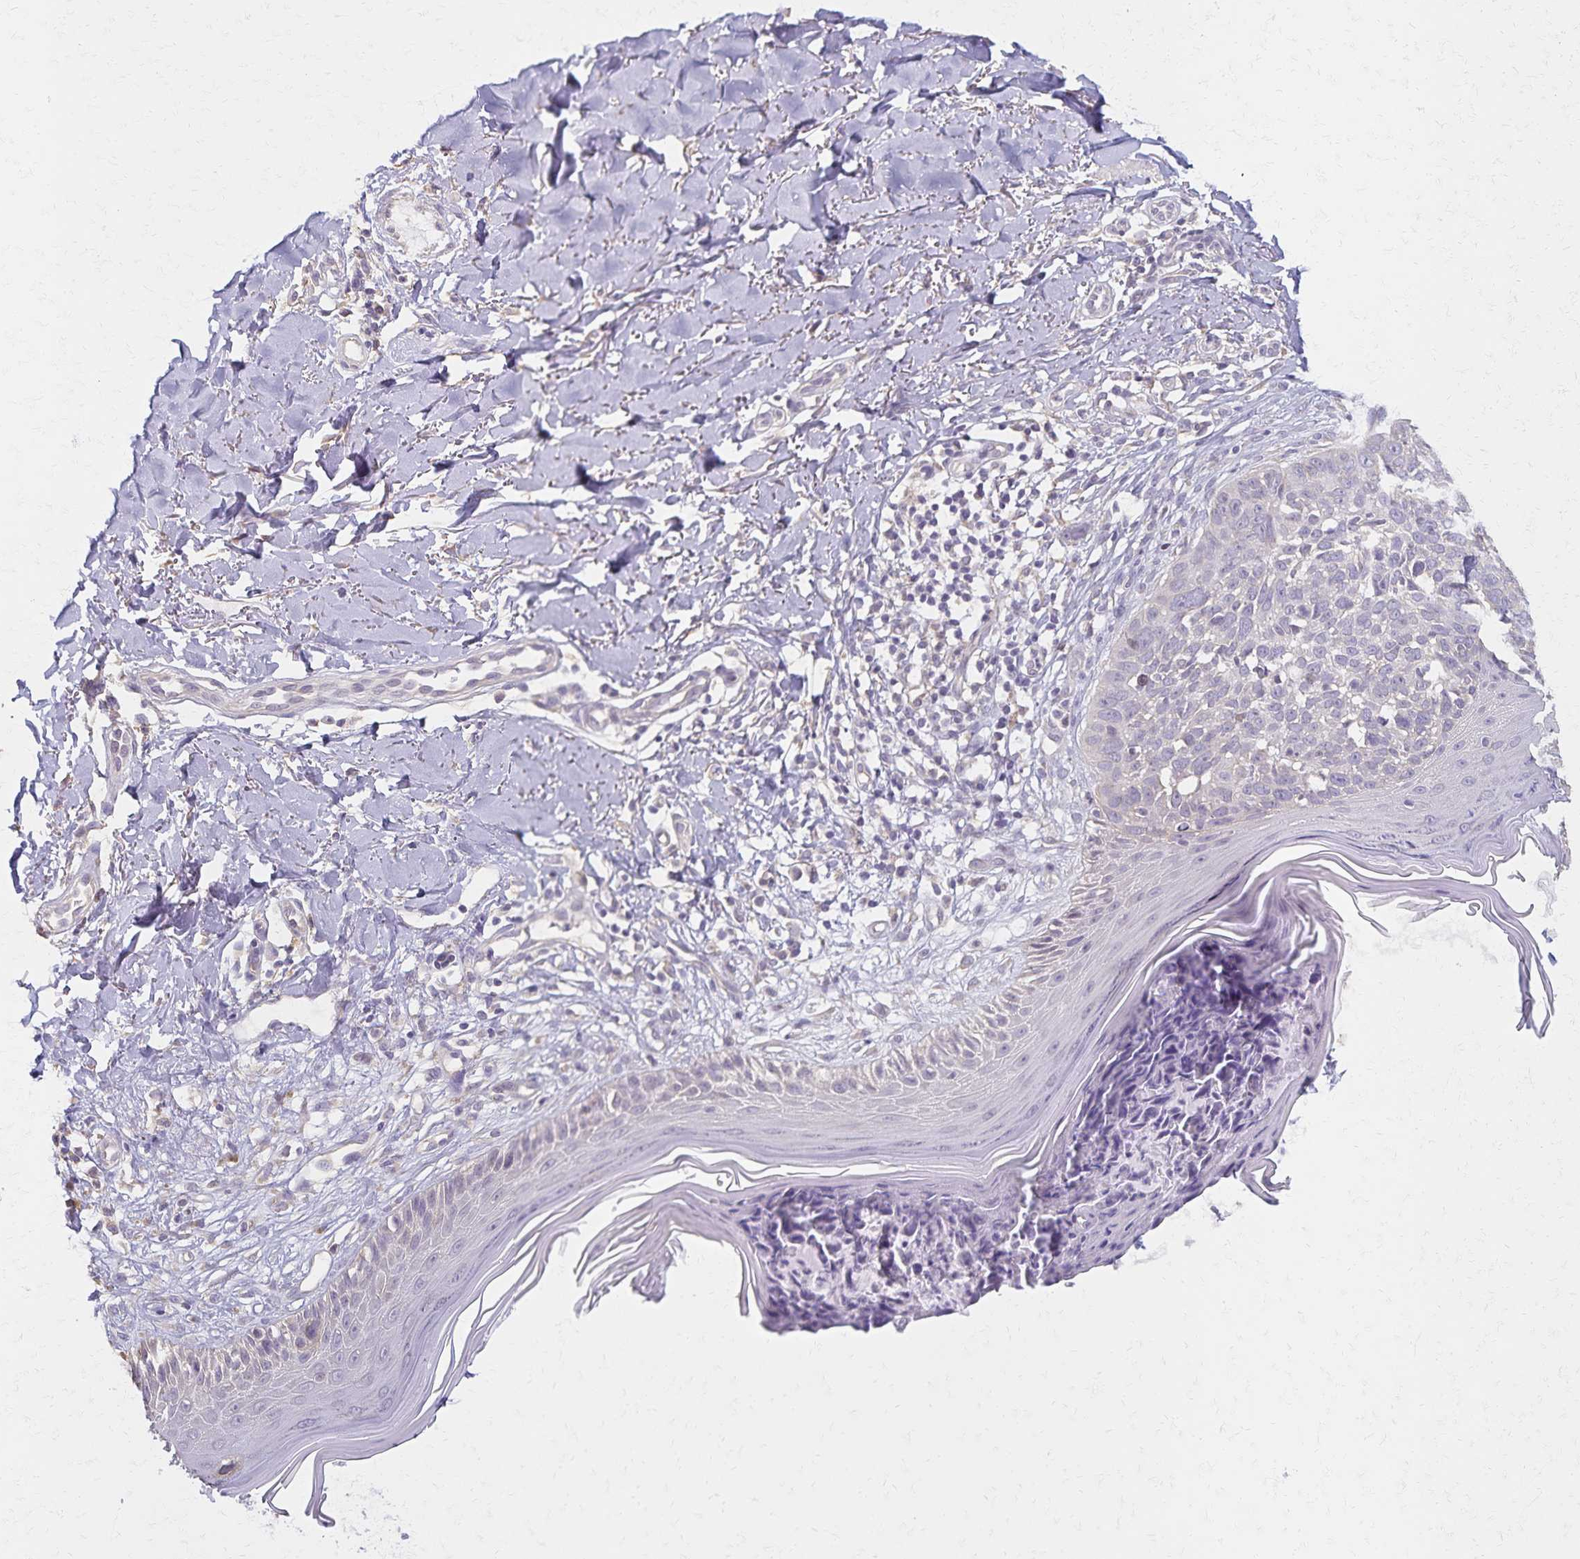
{"staining": {"intensity": "negative", "quantity": "none", "location": "none"}, "tissue": "skin cancer", "cell_type": "Tumor cells", "image_type": "cancer", "snomed": [{"axis": "morphology", "description": "Basal cell carcinoma"}, {"axis": "topography", "description": "Skin"}], "caption": "DAB immunohistochemical staining of human basal cell carcinoma (skin) reveals no significant positivity in tumor cells. The staining was performed using DAB to visualize the protein expression in brown, while the nuclei were stained in blue with hematoxylin (Magnification: 20x).", "gene": "KISS1", "patient": {"sex": "female", "age": 45}}